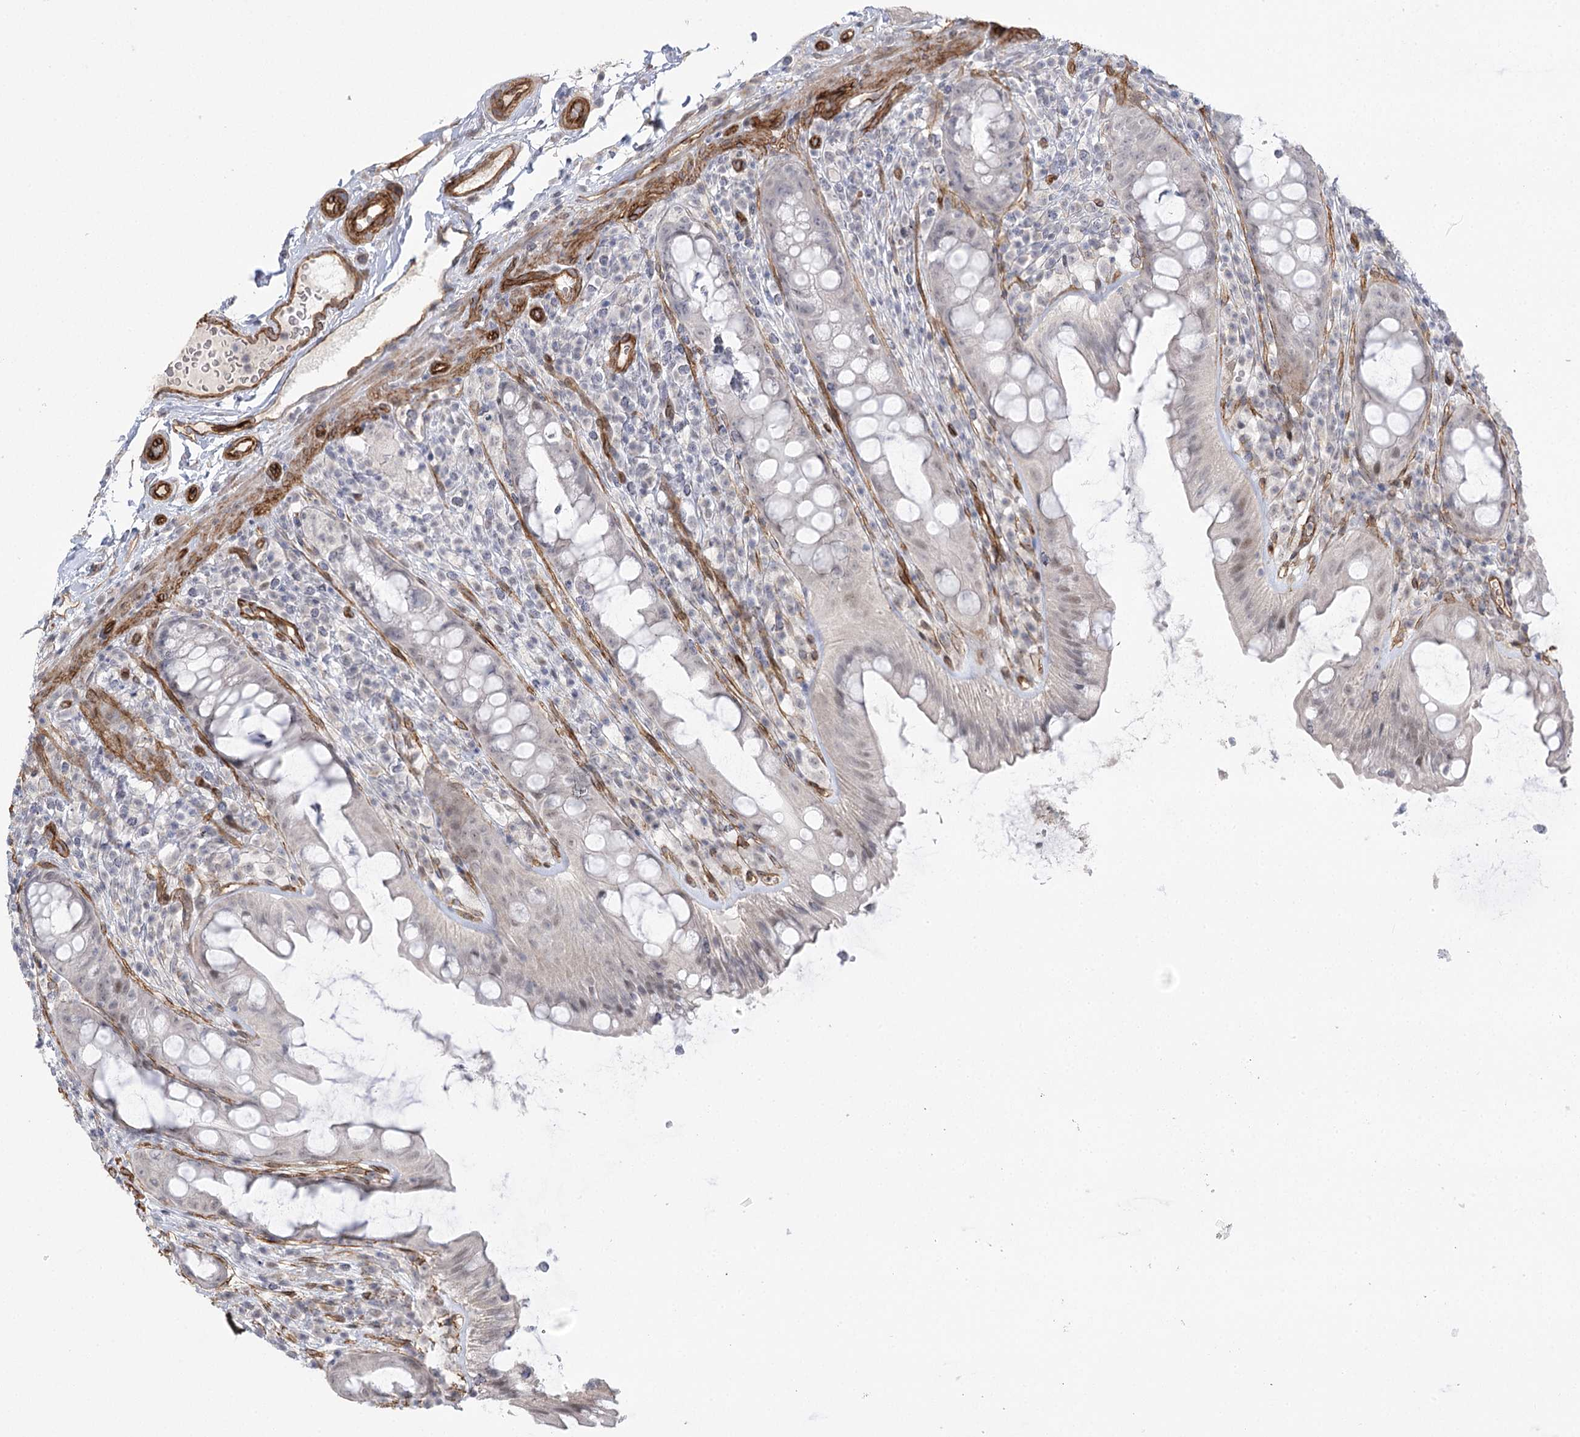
{"staining": {"intensity": "weak", "quantity": "25%-75%", "location": "nuclear"}, "tissue": "rectum", "cell_type": "Glandular cells", "image_type": "normal", "snomed": [{"axis": "morphology", "description": "Normal tissue, NOS"}, {"axis": "topography", "description": "Rectum"}], "caption": "Immunohistochemistry (IHC) image of normal rectum: human rectum stained using IHC shows low levels of weak protein expression localized specifically in the nuclear of glandular cells, appearing as a nuclear brown color.", "gene": "AMTN", "patient": {"sex": "female", "age": 57}}